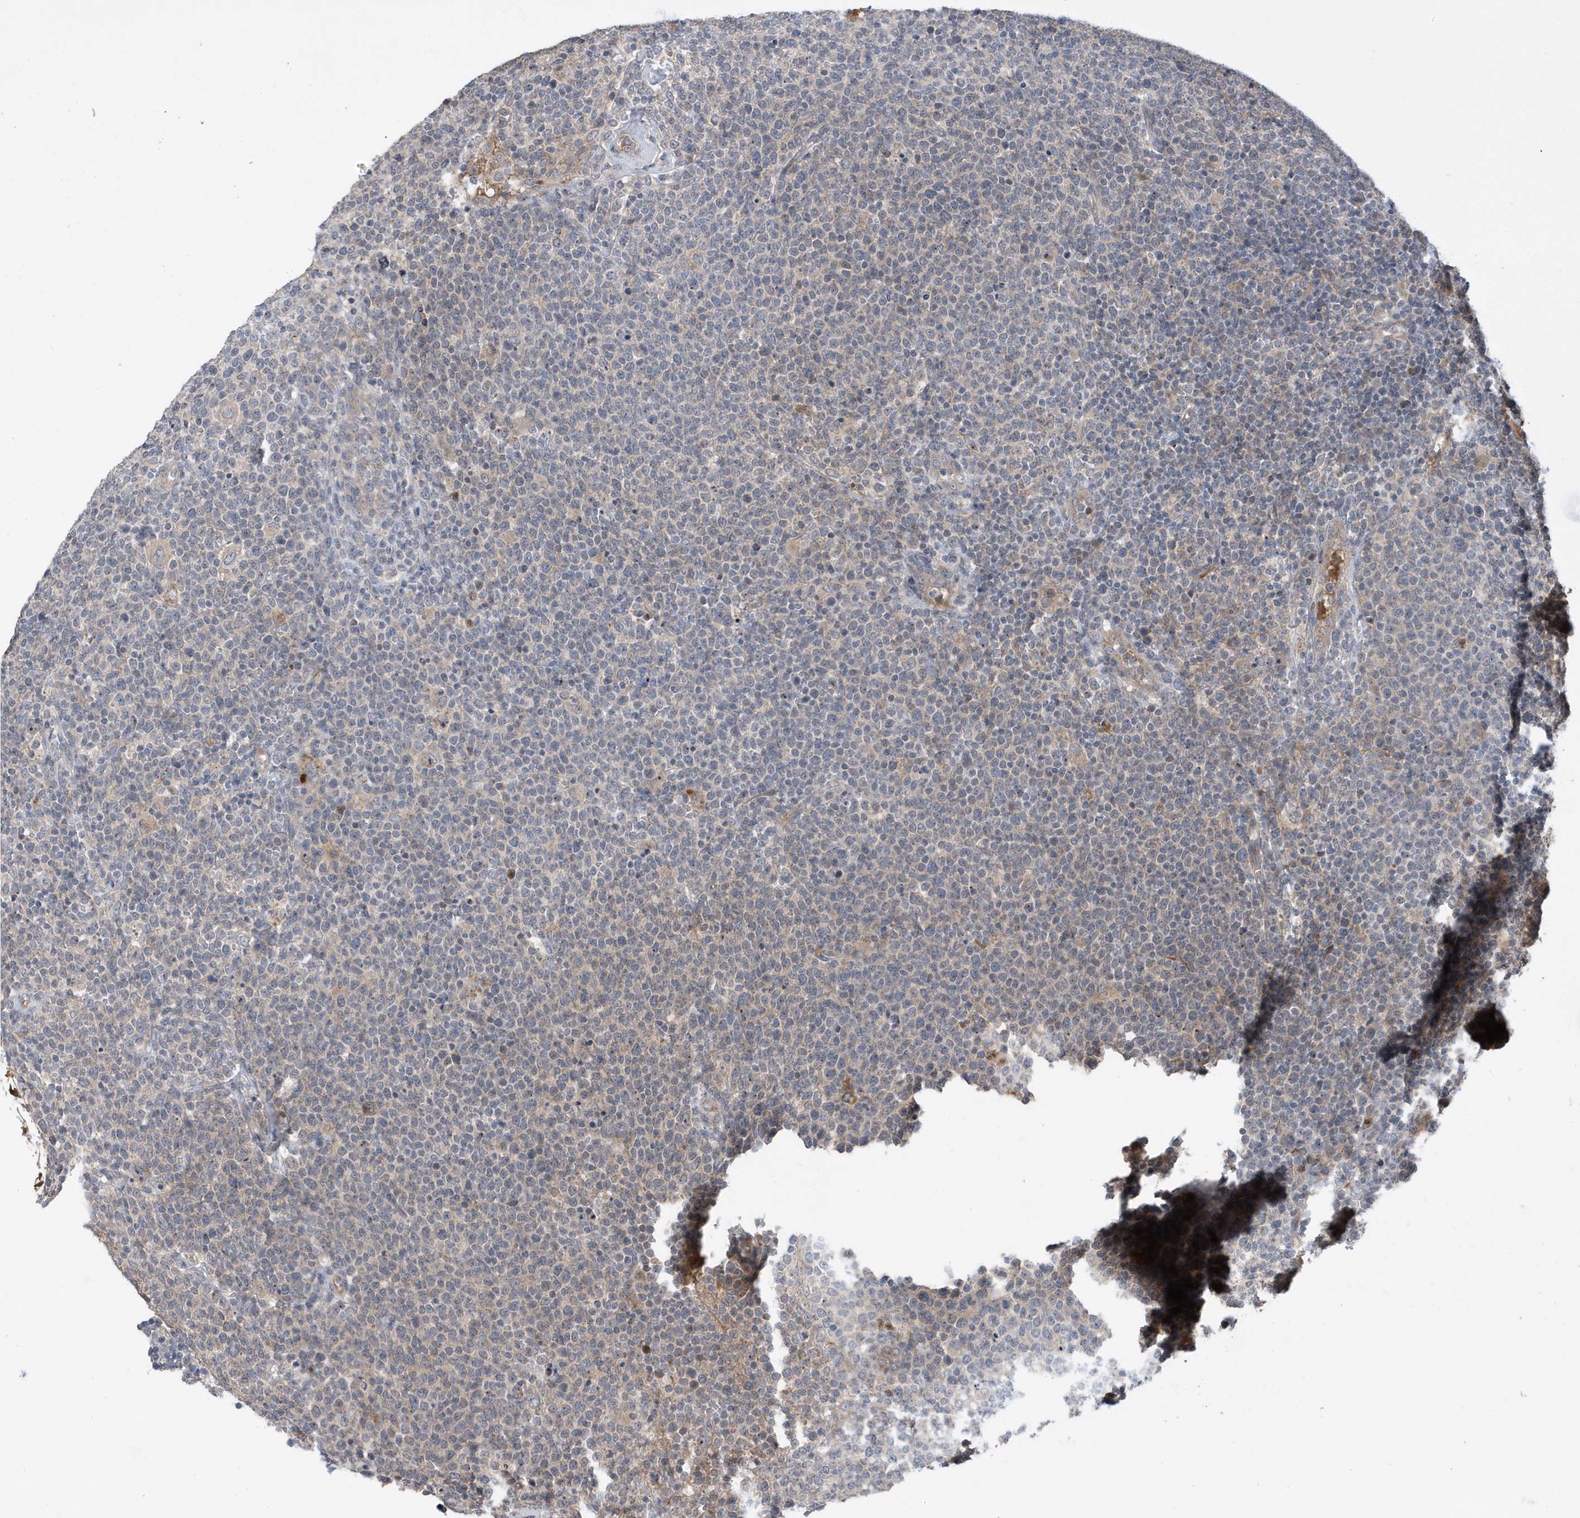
{"staining": {"intensity": "negative", "quantity": "none", "location": "none"}, "tissue": "lymphoma", "cell_type": "Tumor cells", "image_type": "cancer", "snomed": [{"axis": "morphology", "description": "Malignant lymphoma, non-Hodgkin's type, High grade"}, {"axis": "topography", "description": "Lymph node"}], "caption": "Tumor cells are negative for brown protein staining in lymphoma.", "gene": "LAPTM4A", "patient": {"sex": "male", "age": 61}}